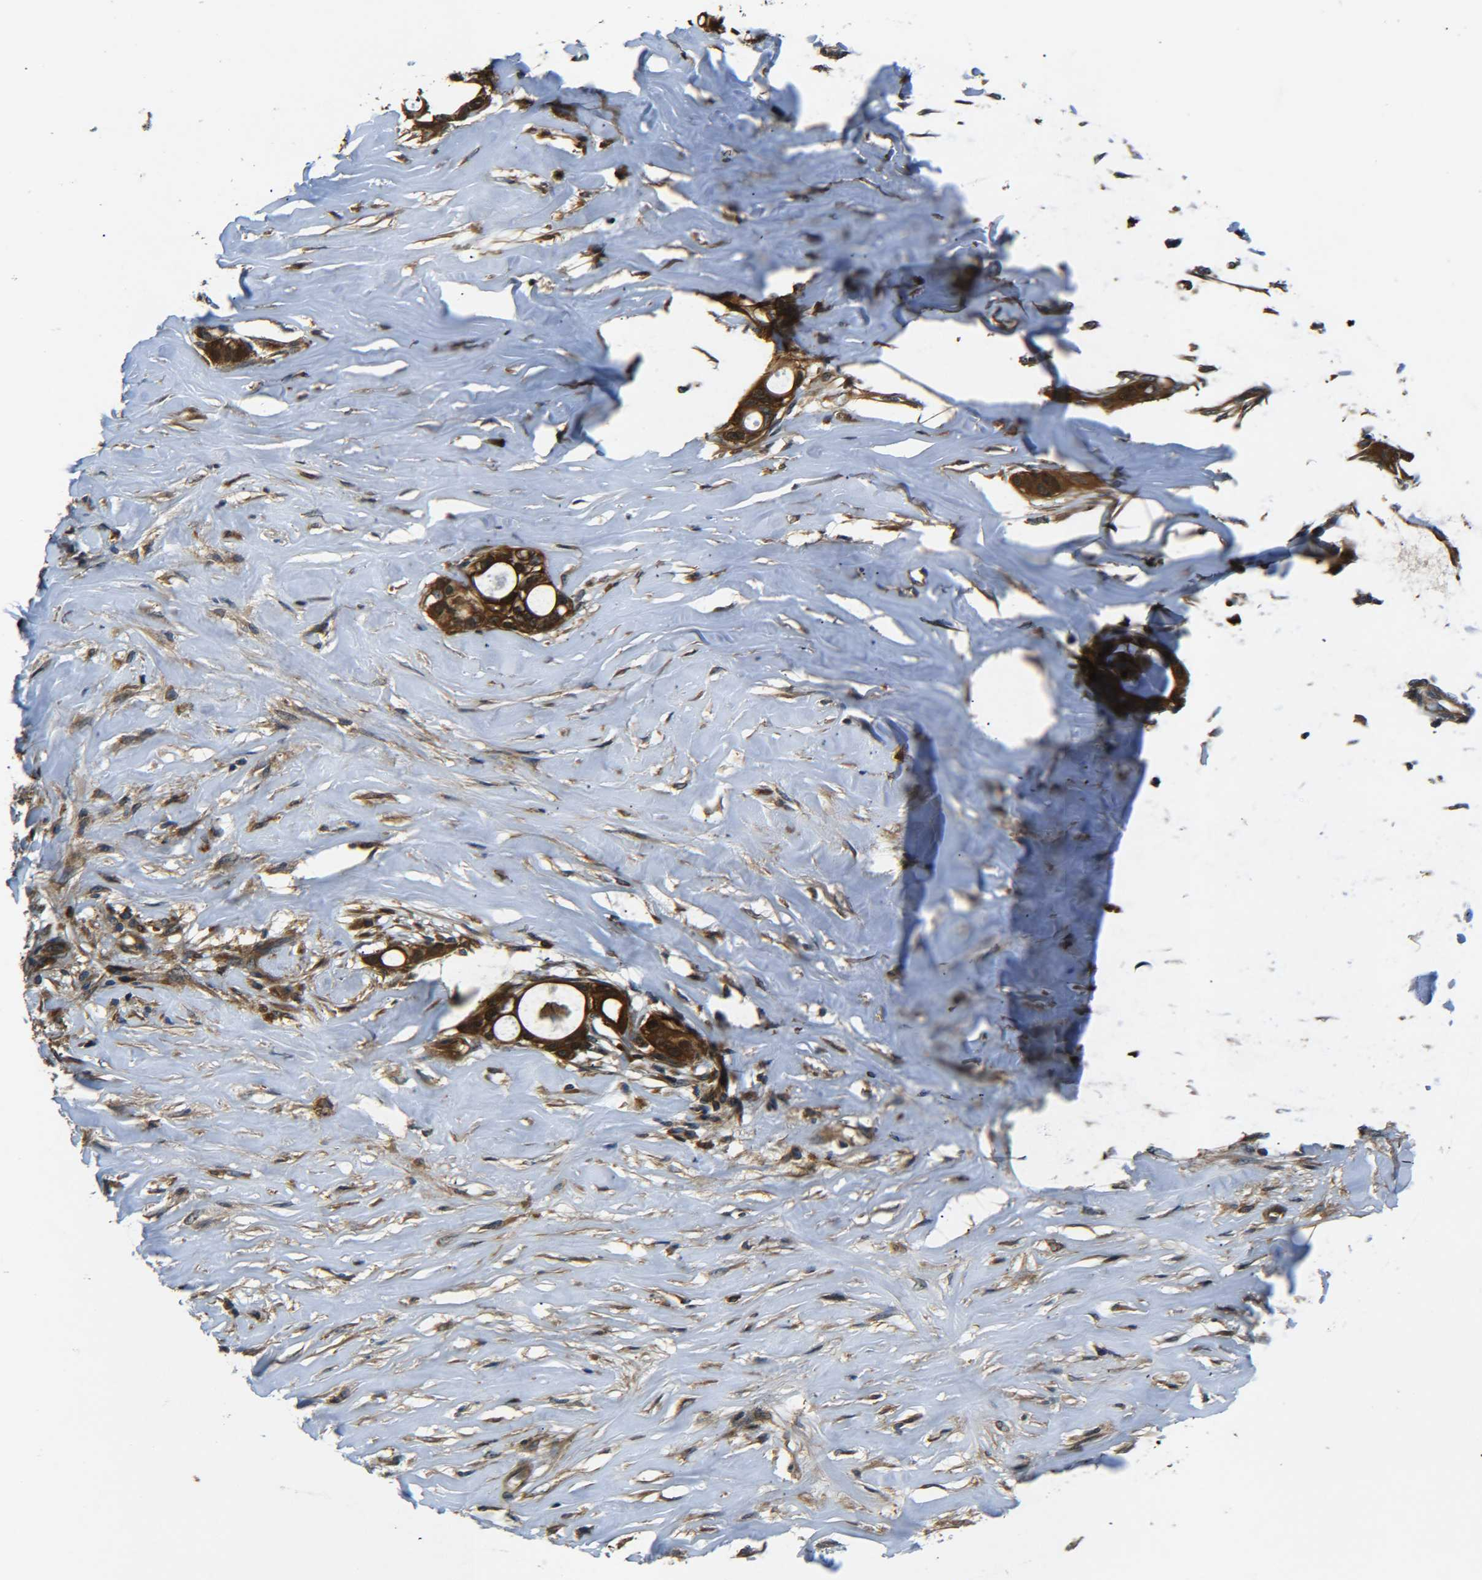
{"staining": {"intensity": "strong", "quantity": ">75%", "location": "cytoplasmic/membranous"}, "tissue": "liver cancer", "cell_type": "Tumor cells", "image_type": "cancer", "snomed": [{"axis": "morphology", "description": "Cholangiocarcinoma"}, {"axis": "topography", "description": "Liver"}], "caption": "This photomicrograph displays liver cancer stained with immunohistochemistry to label a protein in brown. The cytoplasmic/membranous of tumor cells show strong positivity for the protein. Nuclei are counter-stained blue.", "gene": "PREB", "patient": {"sex": "female", "age": 67}}